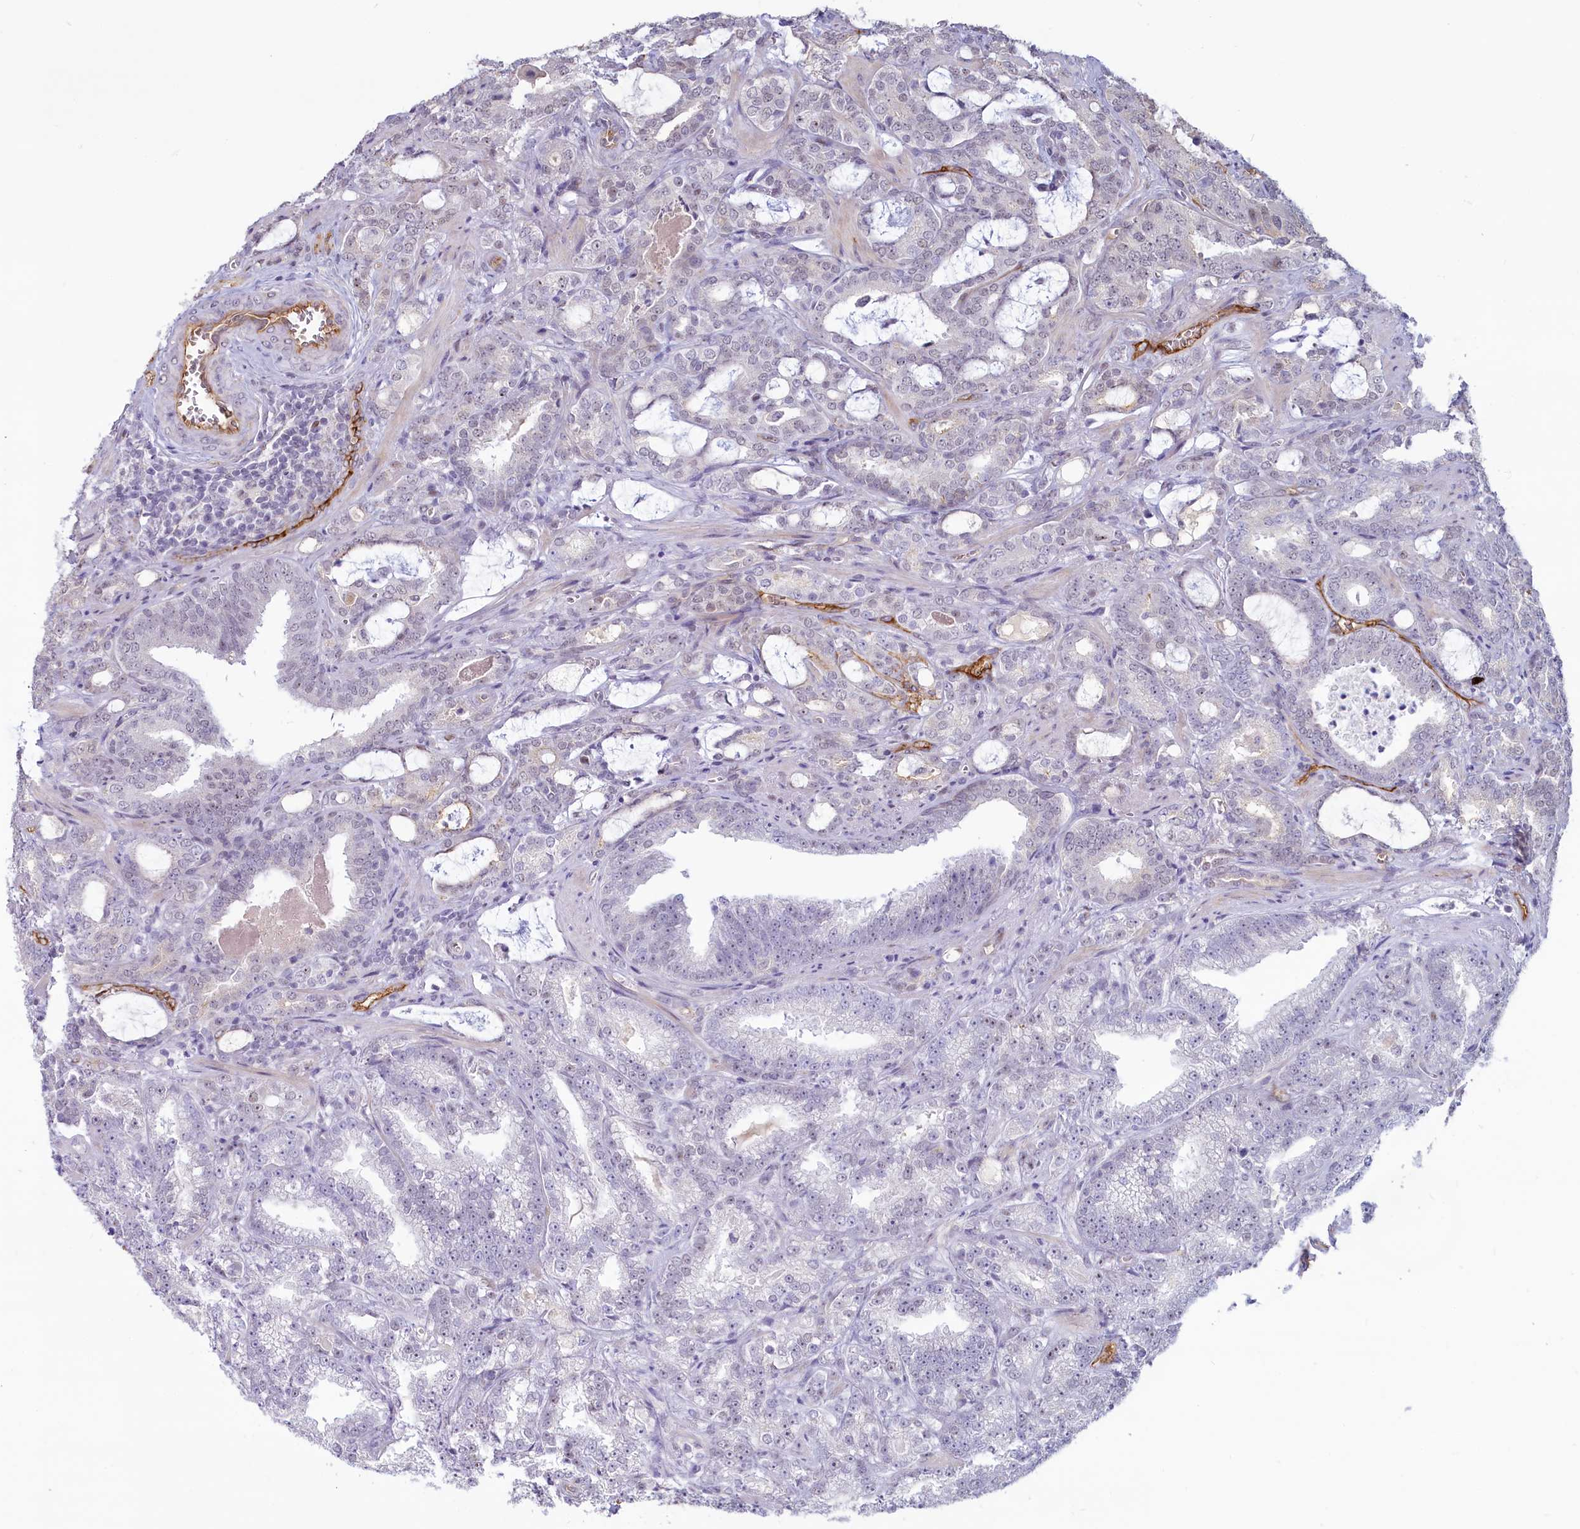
{"staining": {"intensity": "negative", "quantity": "none", "location": "none"}, "tissue": "prostate cancer", "cell_type": "Tumor cells", "image_type": "cancer", "snomed": [{"axis": "morphology", "description": "Adenocarcinoma, High grade"}, {"axis": "topography", "description": "Prostate and seminal vesicle, NOS"}], "caption": "Tumor cells are negative for brown protein staining in high-grade adenocarcinoma (prostate).", "gene": "PROCR", "patient": {"sex": "male", "age": 67}}